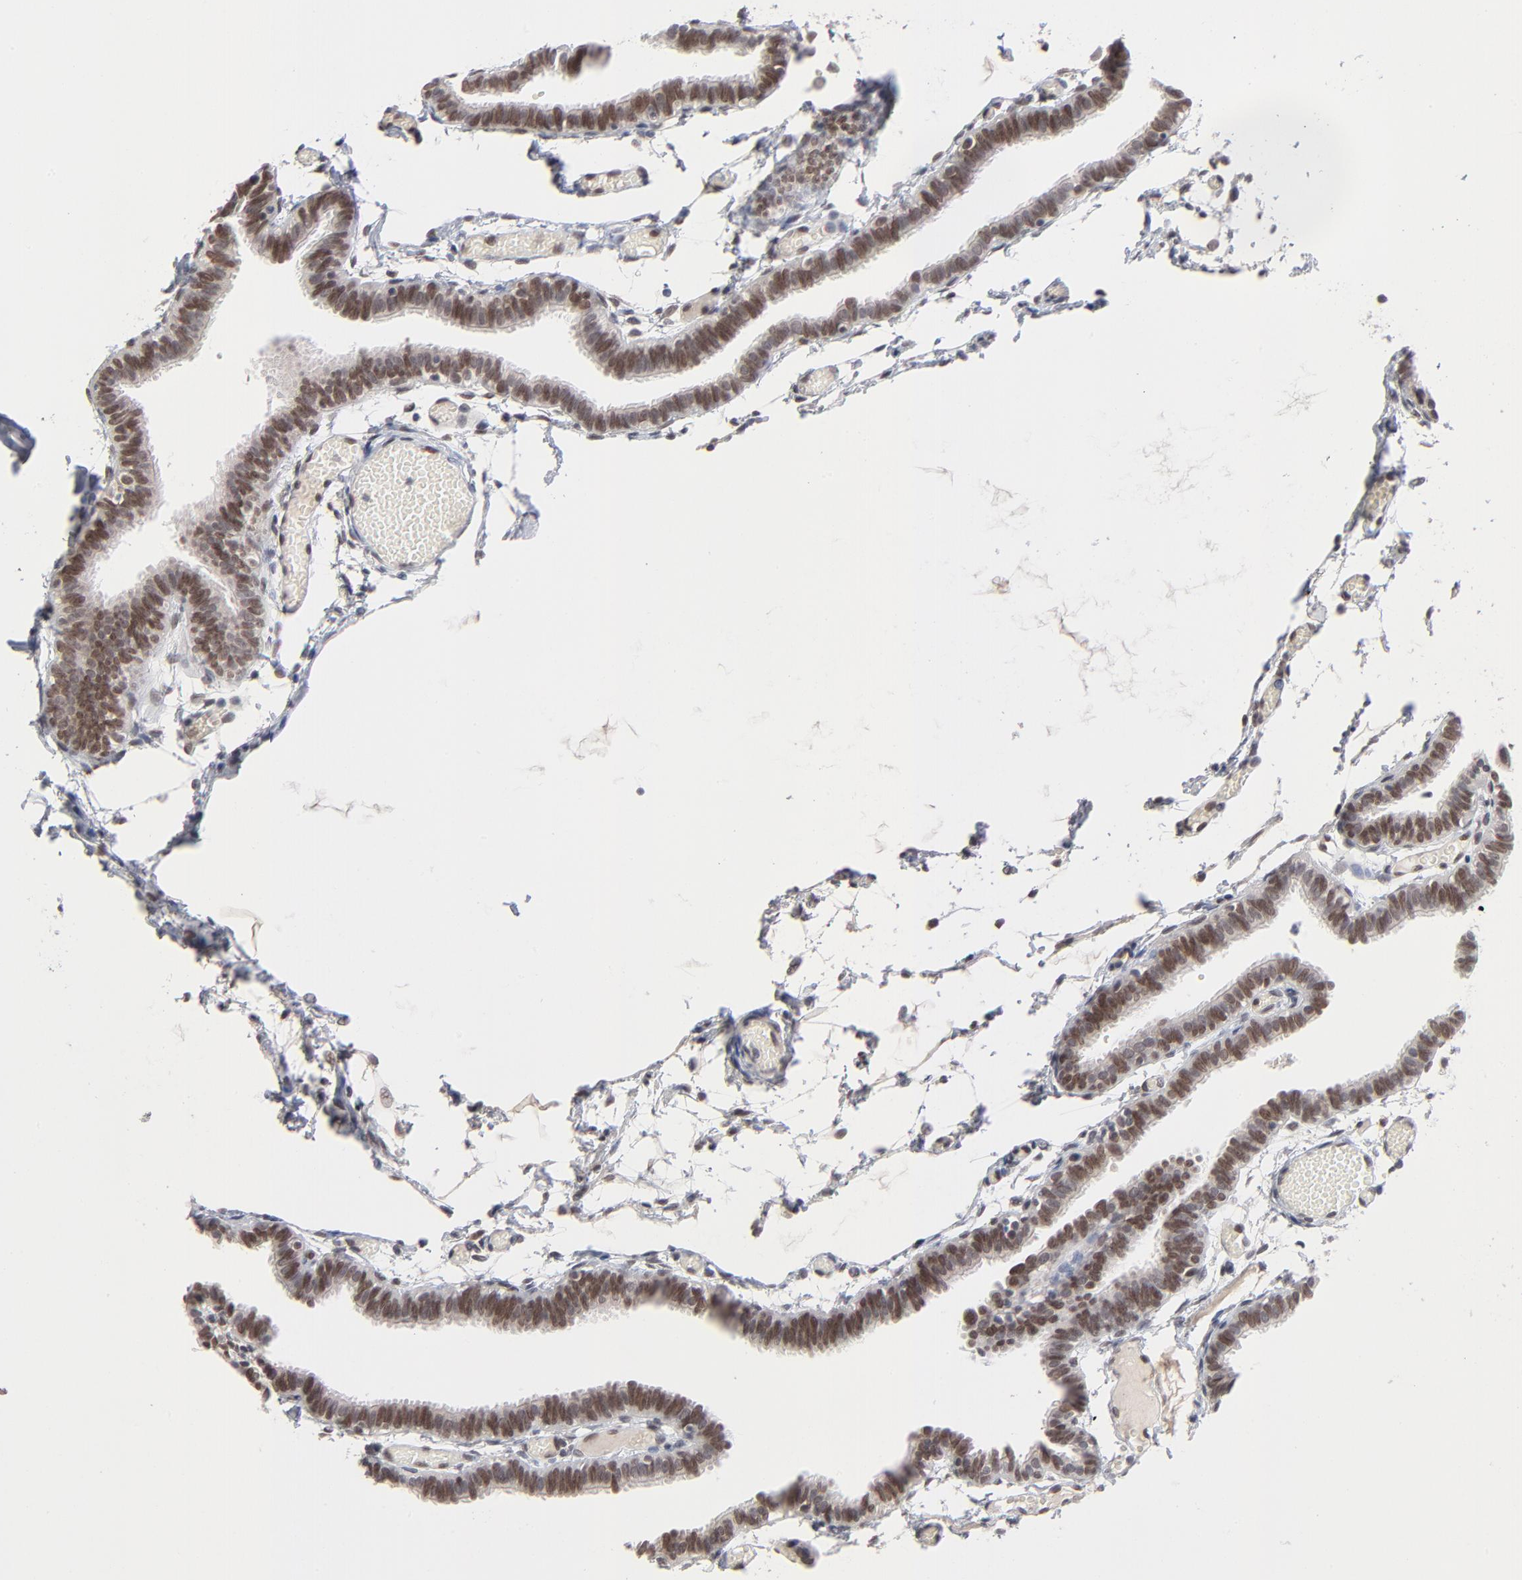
{"staining": {"intensity": "moderate", "quantity": ">75%", "location": "nuclear"}, "tissue": "fallopian tube", "cell_type": "Glandular cells", "image_type": "normal", "snomed": [{"axis": "morphology", "description": "Normal tissue, NOS"}, {"axis": "topography", "description": "Fallopian tube"}], "caption": "Immunohistochemistry image of benign fallopian tube stained for a protein (brown), which reveals medium levels of moderate nuclear expression in about >75% of glandular cells.", "gene": "MBIP", "patient": {"sex": "female", "age": 29}}